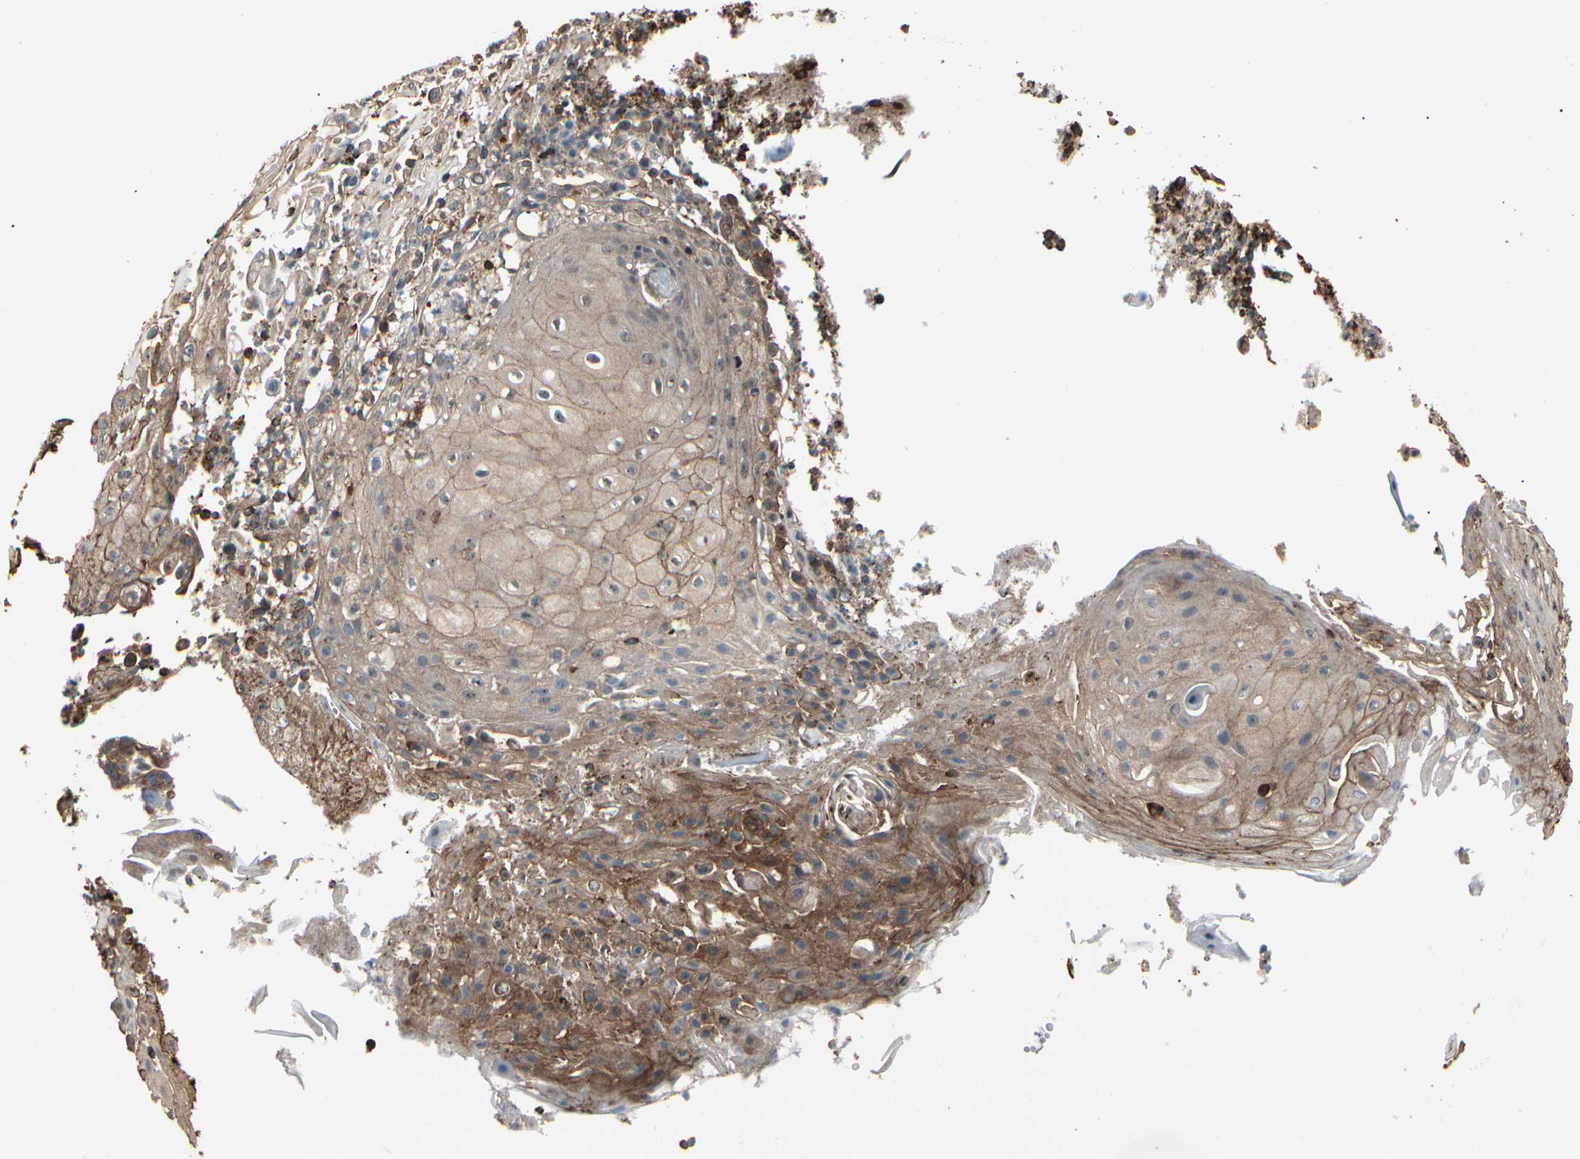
{"staining": {"intensity": "moderate", "quantity": ">75%", "location": "cytoplasmic/membranous"}, "tissue": "skin cancer", "cell_type": "Tumor cells", "image_type": "cancer", "snomed": [{"axis": "morphology", "description": "Squamous cell carcinoma, NOS"}, {"axis": "topography", "description": "Skin"}], "caption": "High-power microscopy captured an IHC photomicrograph of skin squamous cell carcinoma, revealing moderate cytoplasmic/membranous staining in about >75% of tumor cells. The staining was performed using DAB (3,3'-diaminobenzidine) to visualize the protein expression in brown, while the nuclei were stained in blue with hematoxylin (Magnification: 20x).", "gene": "MAPK13", "patient": {"sex": "male", "age": 65}}